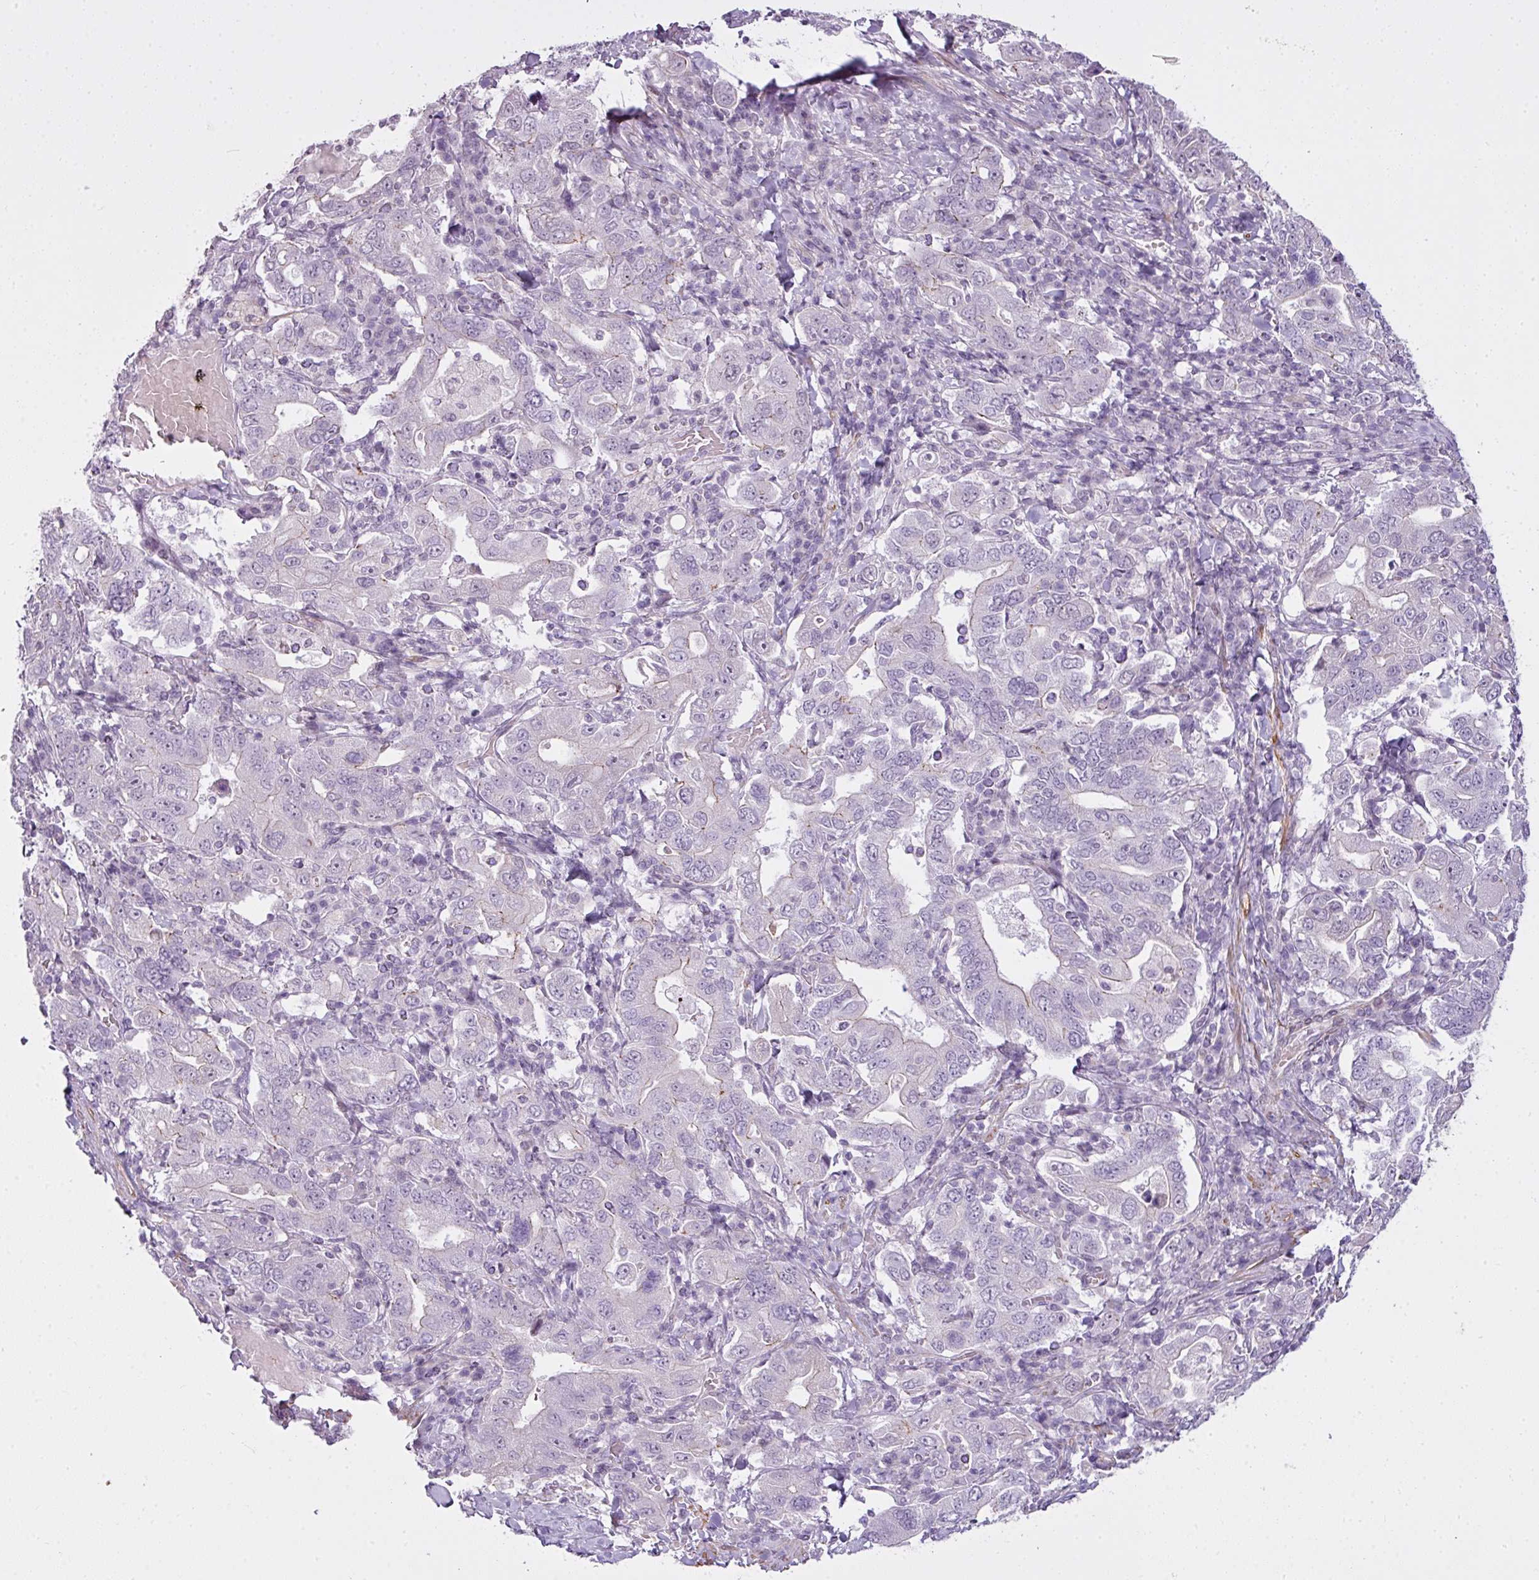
{"staining": {"intensity": "negative", "quantity": "none", "location": "none"}, "tissue": "stomach cancer", "cell_type": "Tumor cells", "image_type": "cancer", "snomed": [{"axis": "morphology", "description": "Adenocarcinoma, NOS"}, {"axis": "topography", "description": "Stomach, upper"}, {"axis": "topography", "description": "Stomach"}], "caption": "This is an IHC micrograph of human stomach cancer (adenocarcinoma). There is no expression in tumor cells.", "gene": "ZNF688", "patient": {"sex": "male", "age": 62}}